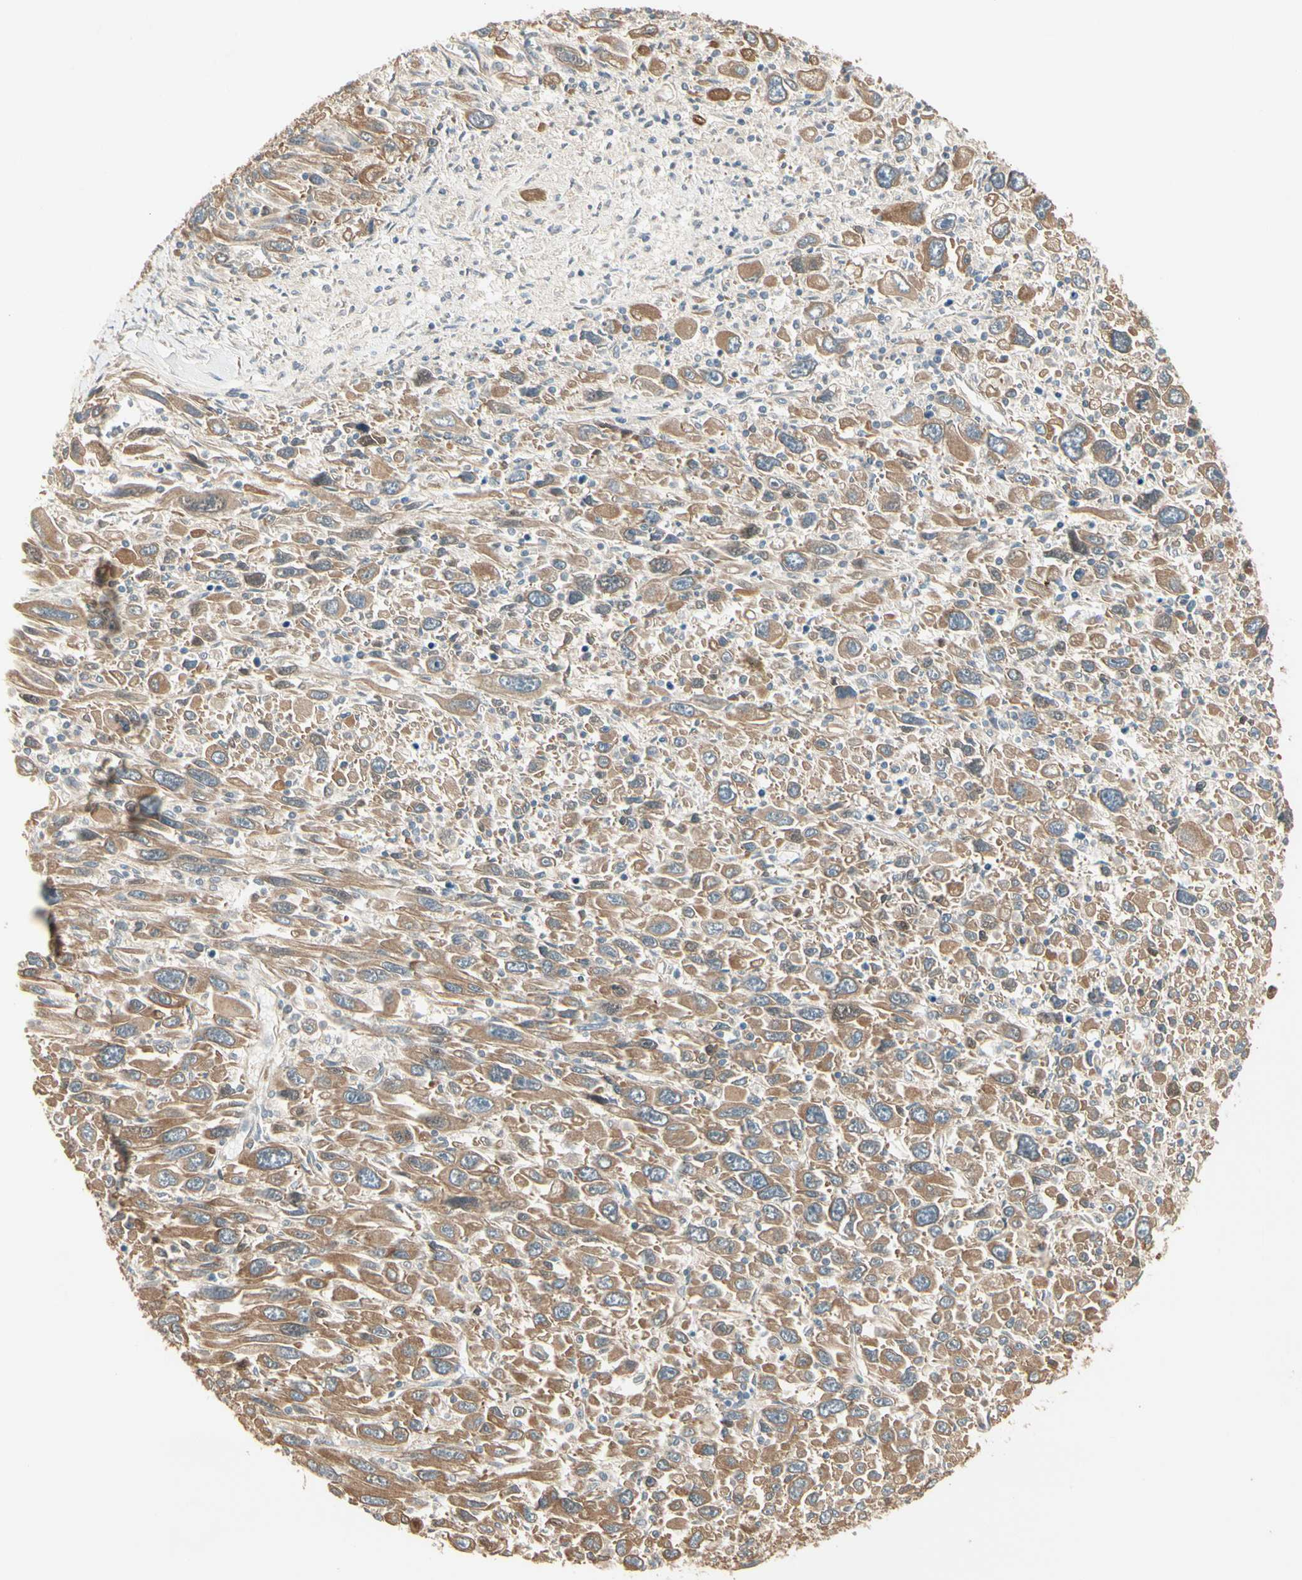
{"staining": {"intensity": "moderate", "quantity": ">75%", "location": "cytoplasmic/membranous"}, "tissue": "melanoma", "cell_type": "Tumor cells", "image_type": "cancer", "snomed": [{"axis": "morphology", "description": "Malignant melanoma, Metastatic site"}, {"axis": "topography", "description": "Skin"}], "caption": "A histopathology image of human melanoma stained for a protein exhibits moderate cytoplasmic/membranous brown staining in tumor cells.", "gene": "IRAG1", "patient": {"sex": "female", "age": 56}}